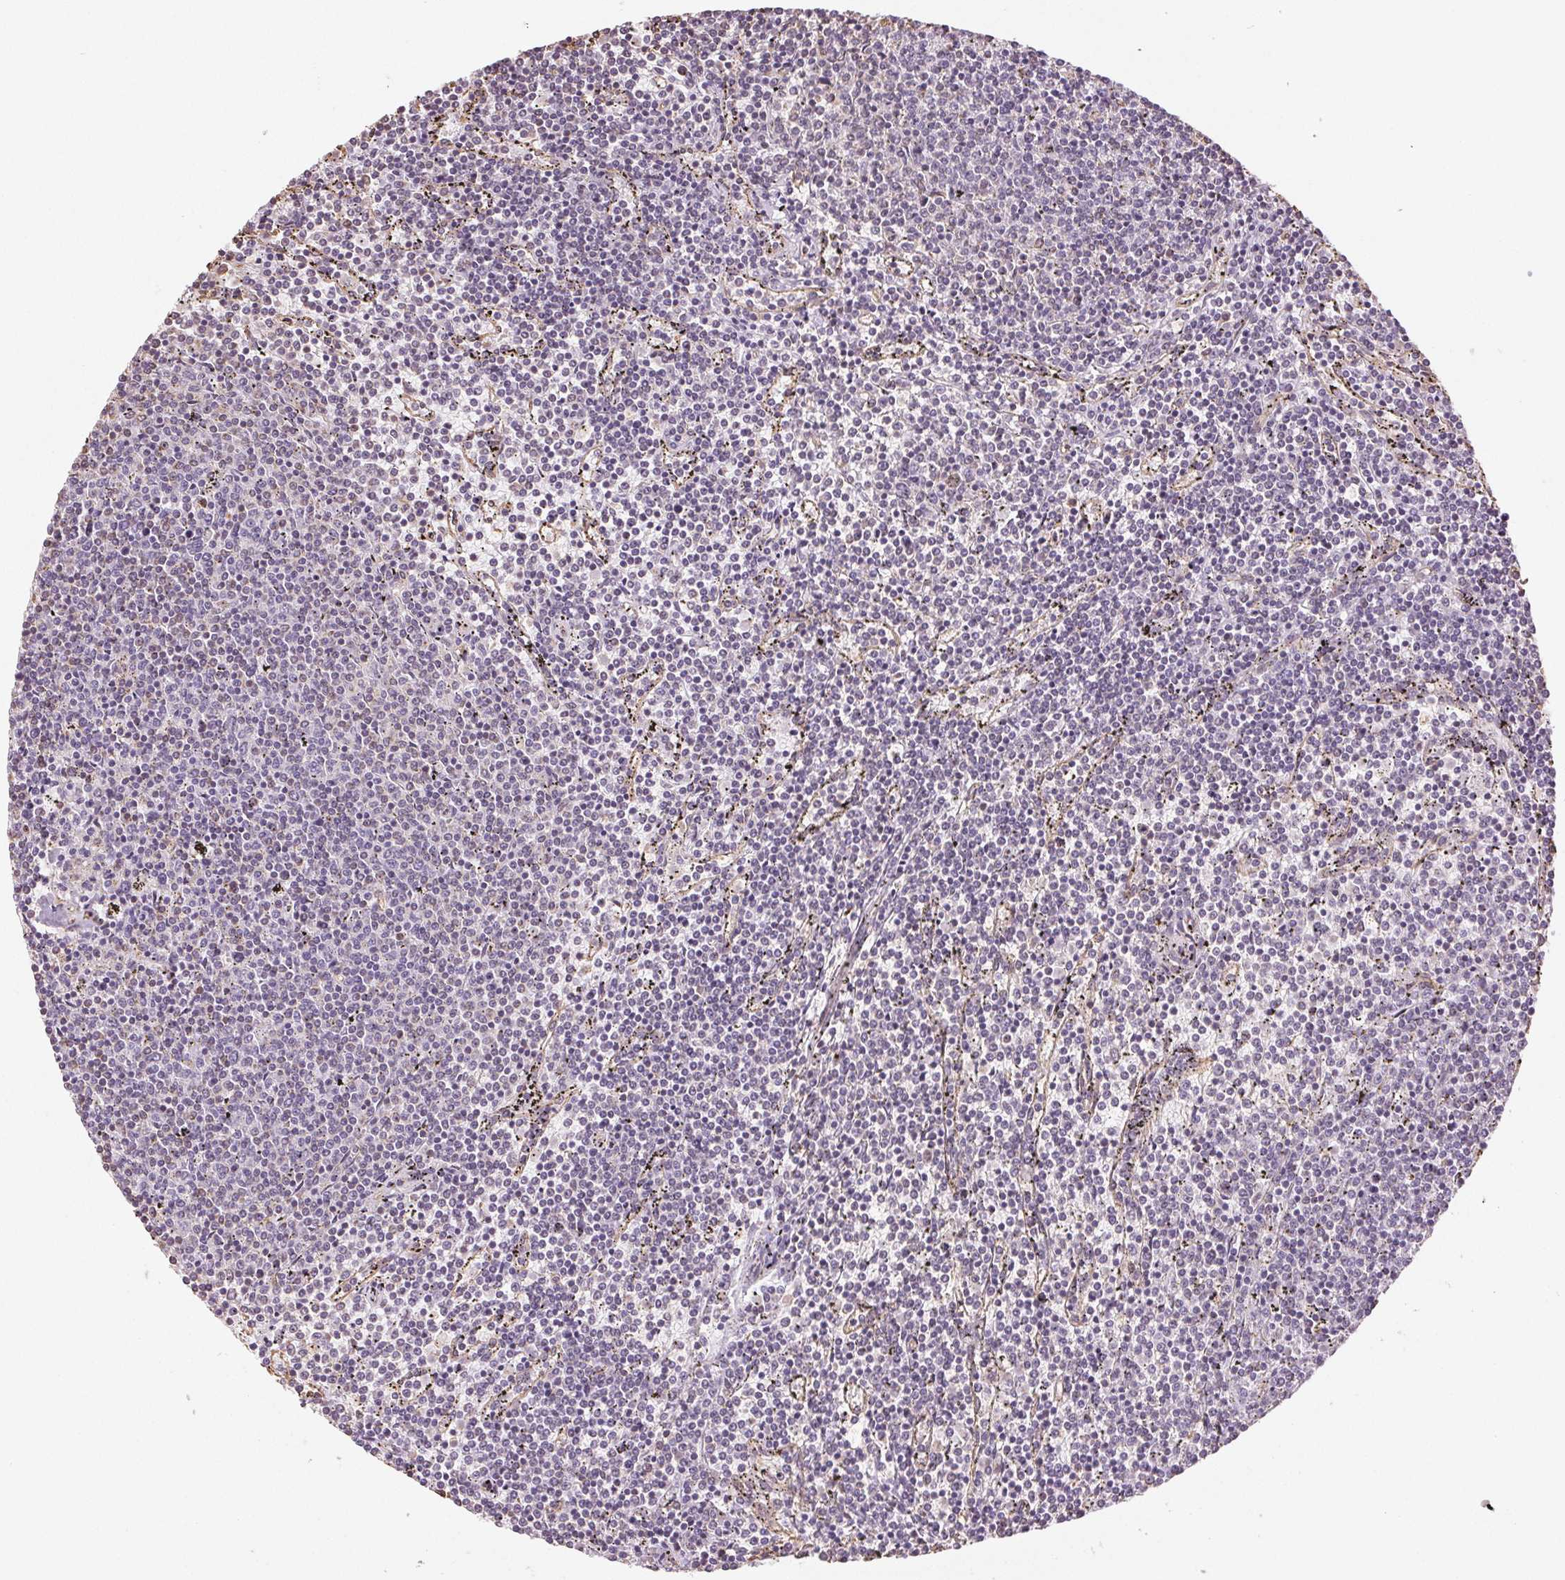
{"staining": {"intensity": "negative", "quantity": "none", "location": "none"}, "tissue": "lymphoma", "cell_type": "Tumor cells", "image_type": "cancer", "snomed": [{"axis": "morphology", "description": "Malignant lymphoma, non-Hodgkin's type, Low grade"}, {"axis": "topography", "description": "Spleen"}], "caption": "IHC micrograph of neoplastic tissue: human lymphoma stained with DAB reveals no significant protein expression in tumor cells.", "gene": "COL7A1", "patient": {"sex": "female", "age": 50}}